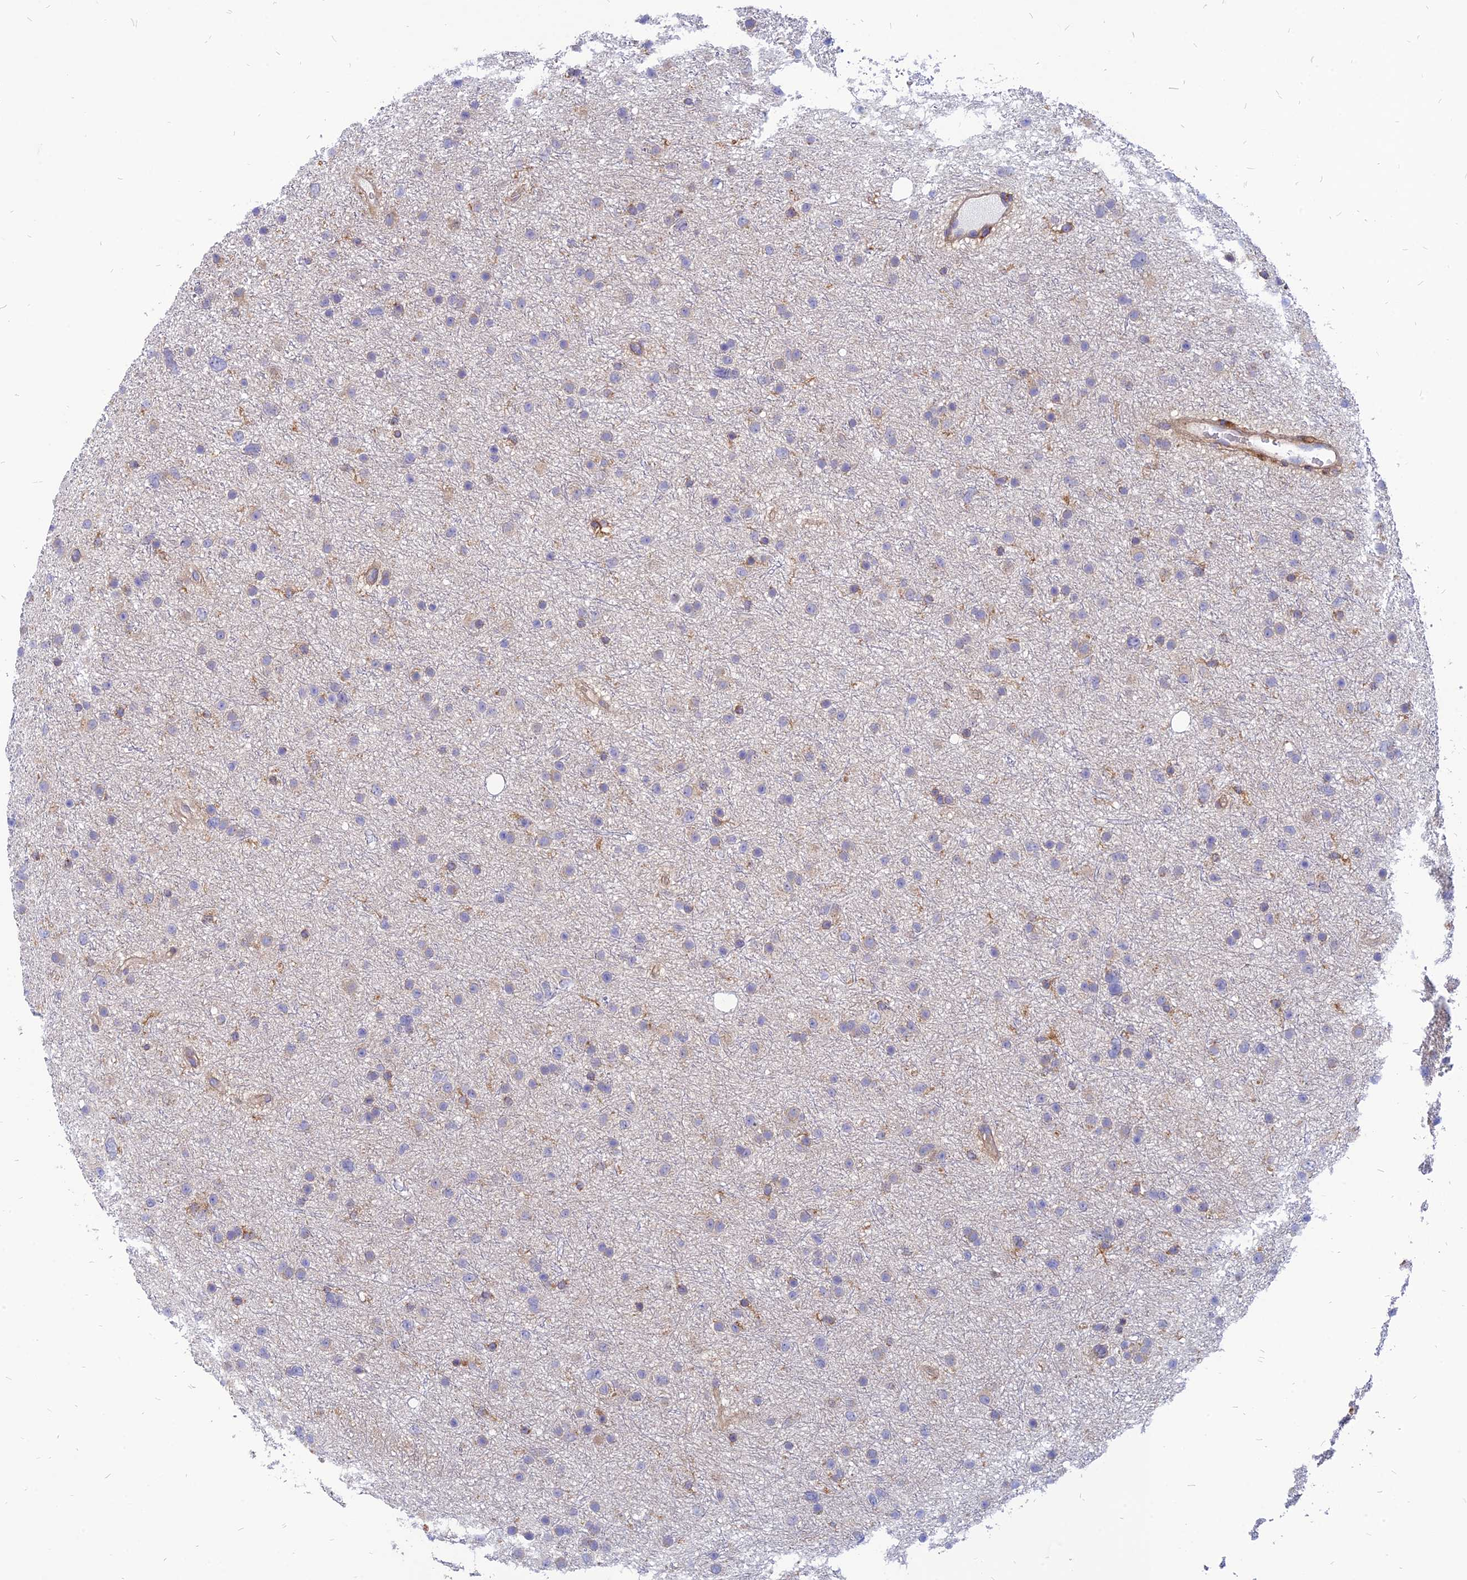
{"staining": {"intensity": "weak", "quantity": "<25%", "location": "cytoplasmic/membranous"}, "tissue": "glioma", "cell_type": "Tumor cells", "image_type": "cancer", "snomed": [{"axis": "morphology", "description": "Glioma, malignant, Low grade"}, {"axis": "topography", "description": "Cerebral cortex"}], "caption": "Tumor cells are negative for brown protein staining in glioma.", "gene": "PHKA2", "patient": {"sex": "female", "age": 39}}